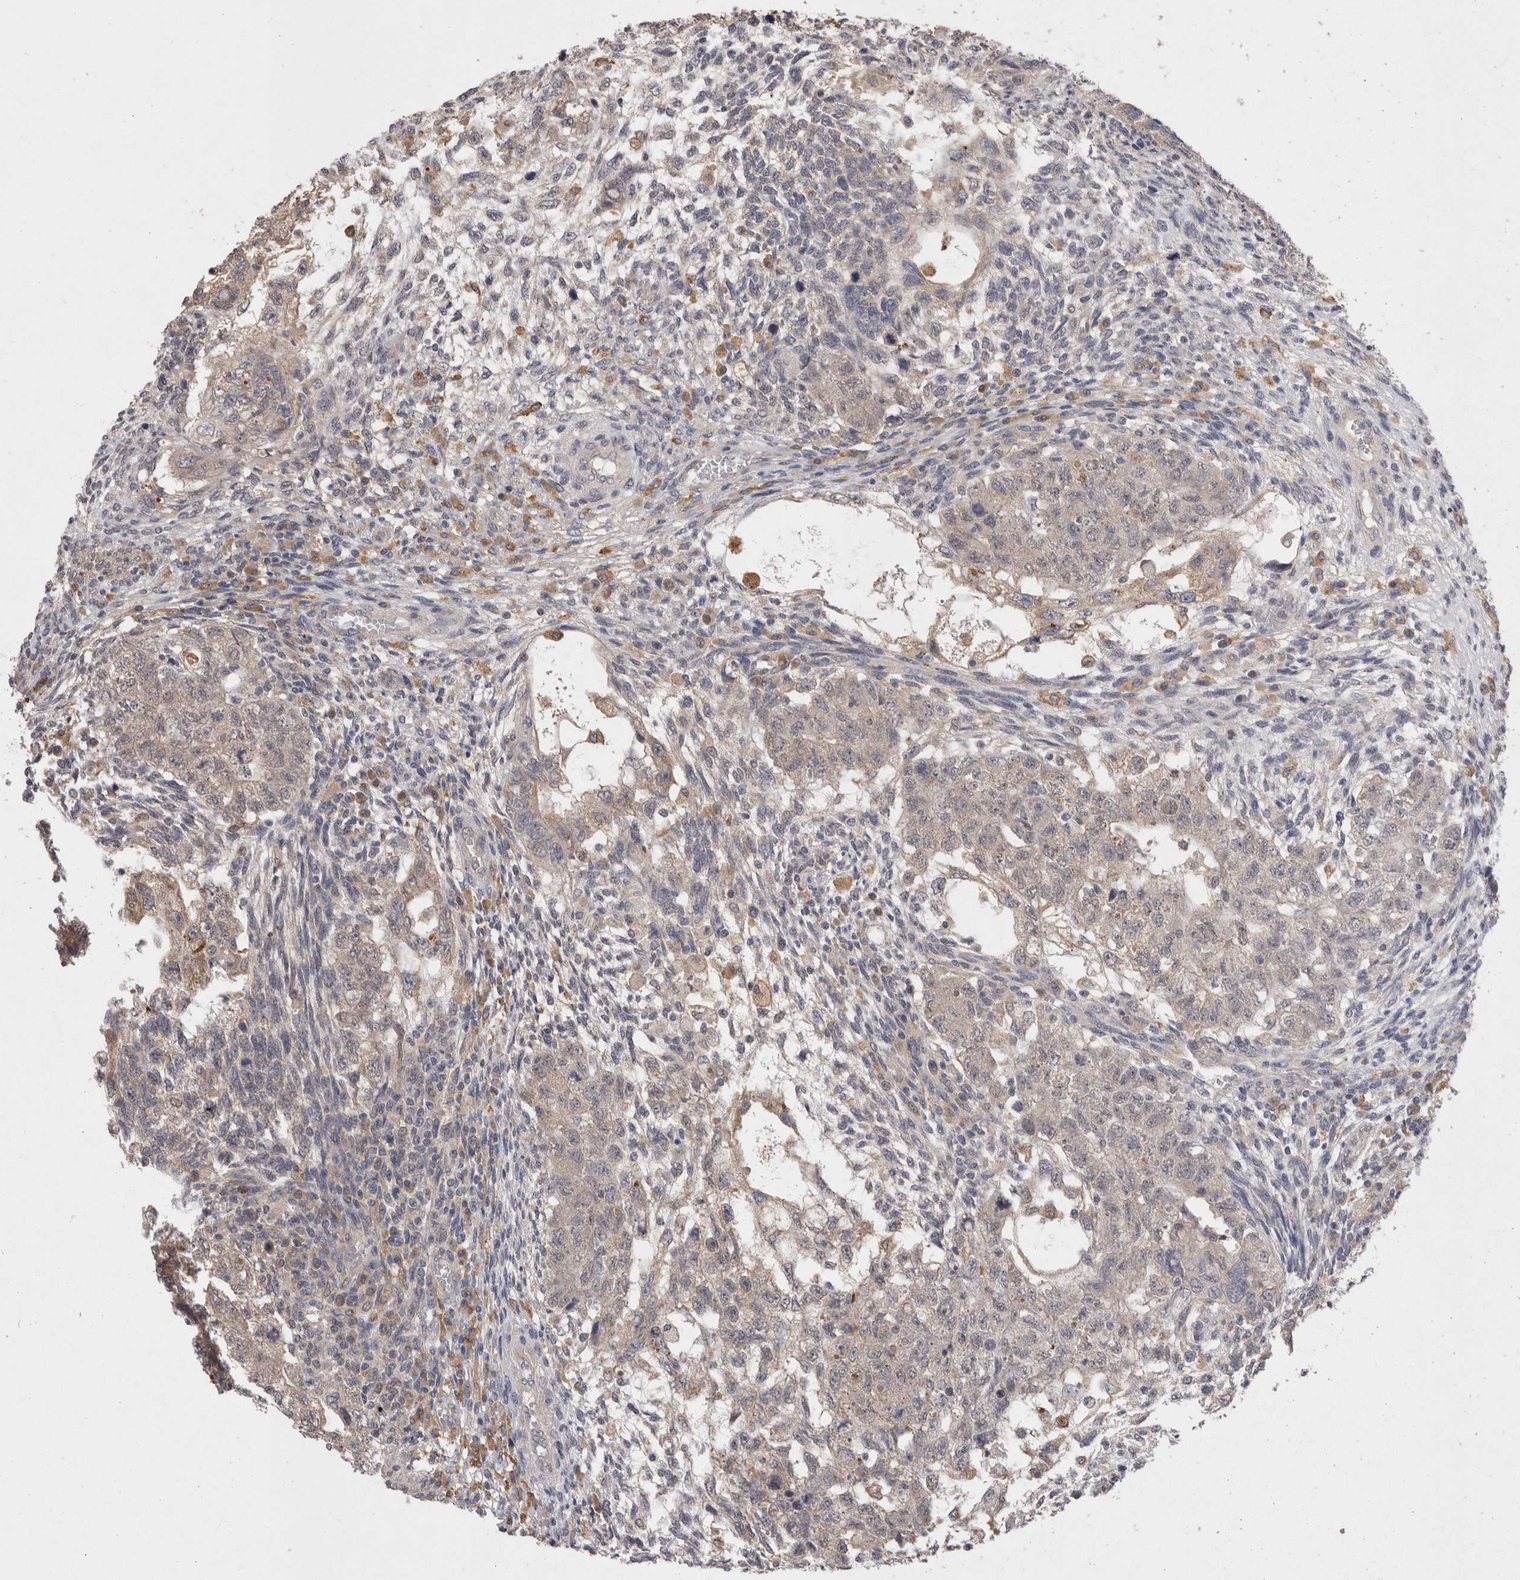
{"staining": {"intensity": "weak", "quantity": "25%-75%", "location": "cytoplasmic/membranous"}, "tissue": "testis cancer", "cell_type": "Tumor cells", "image_type": "cancer", "snomed": [{"axis": "morphology", "description": "Normal tissue, NOS"}, {"axis": "morphology", "description": "Carcinoma, Embryonal, NOS"}, {"axis": "topography", "description": "Testis"}], "caption": "Protein staining demonstrates weak cytoplasmic/membranous positivity in about 25%-75% of tumor cells in testis cancer. (Stains: DAB (3,3'-diaminobenzidine) in brown, nuclei in blue, Microscopy: brightfield microscopy at high magnification).", "gene": "VSIG4", "patient": {"sex": "male", "age": 36}}